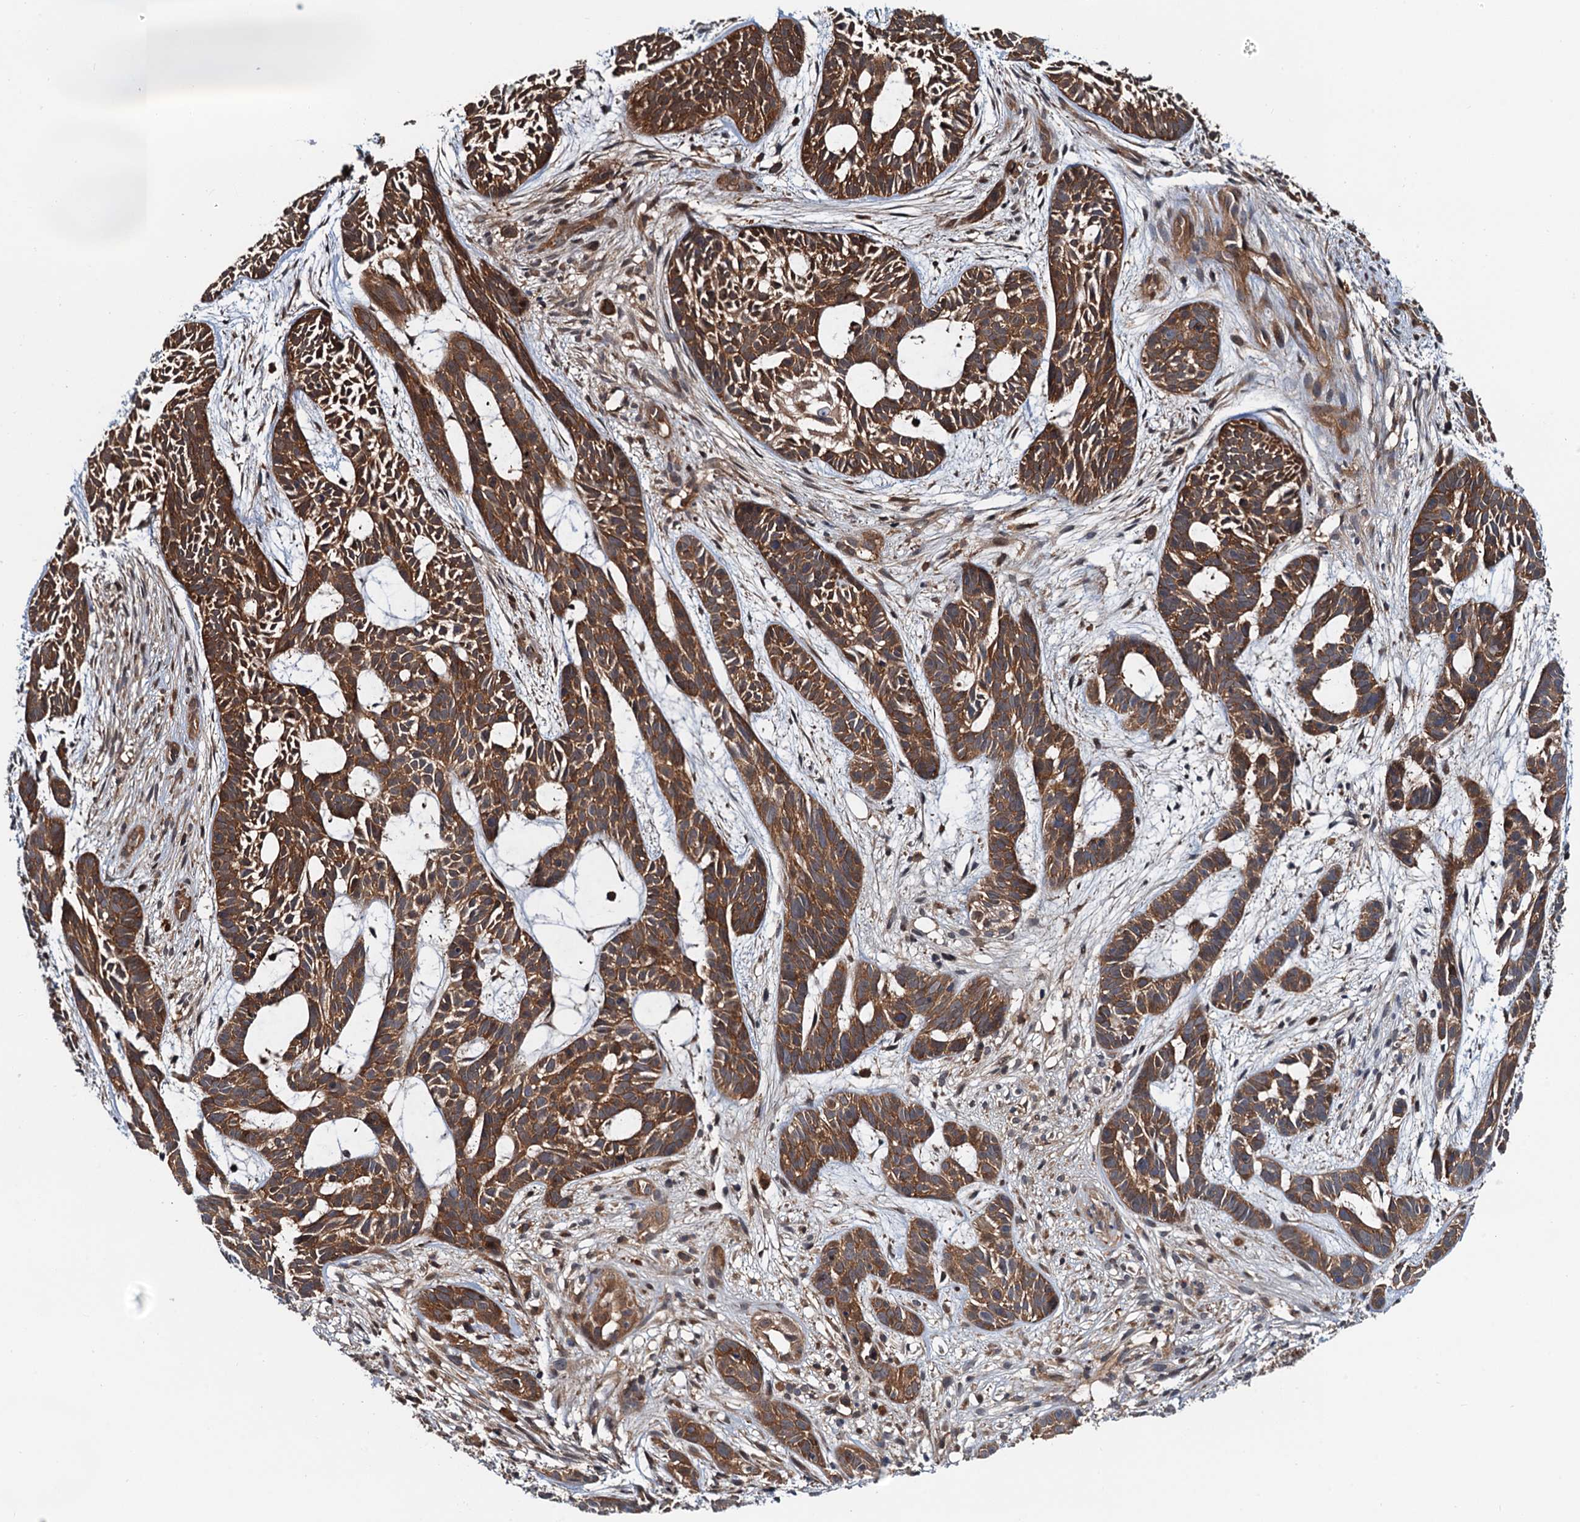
{"staining": {"intensity": "strong", "quantity": ">75%", "location": "cytoplasmic/membranous"}, "tissue": "skin cancer", "cell_type": "Tumor cells", "image_type": "cancer", "snomed": [{"axis": "morphology", "description": "Basal cell carcinoma"}, {"axis": "topography", "description": "Skin"}], "caption": "Strong cytoplasmic/membranous expression for a protein is appreciated in approximately >75% of tumor cells of skin basal cell carcinoma using immunohistochemistry (IHC).", "gene": "AAGAB", "patient": {"sex": "male", "age": 89}}